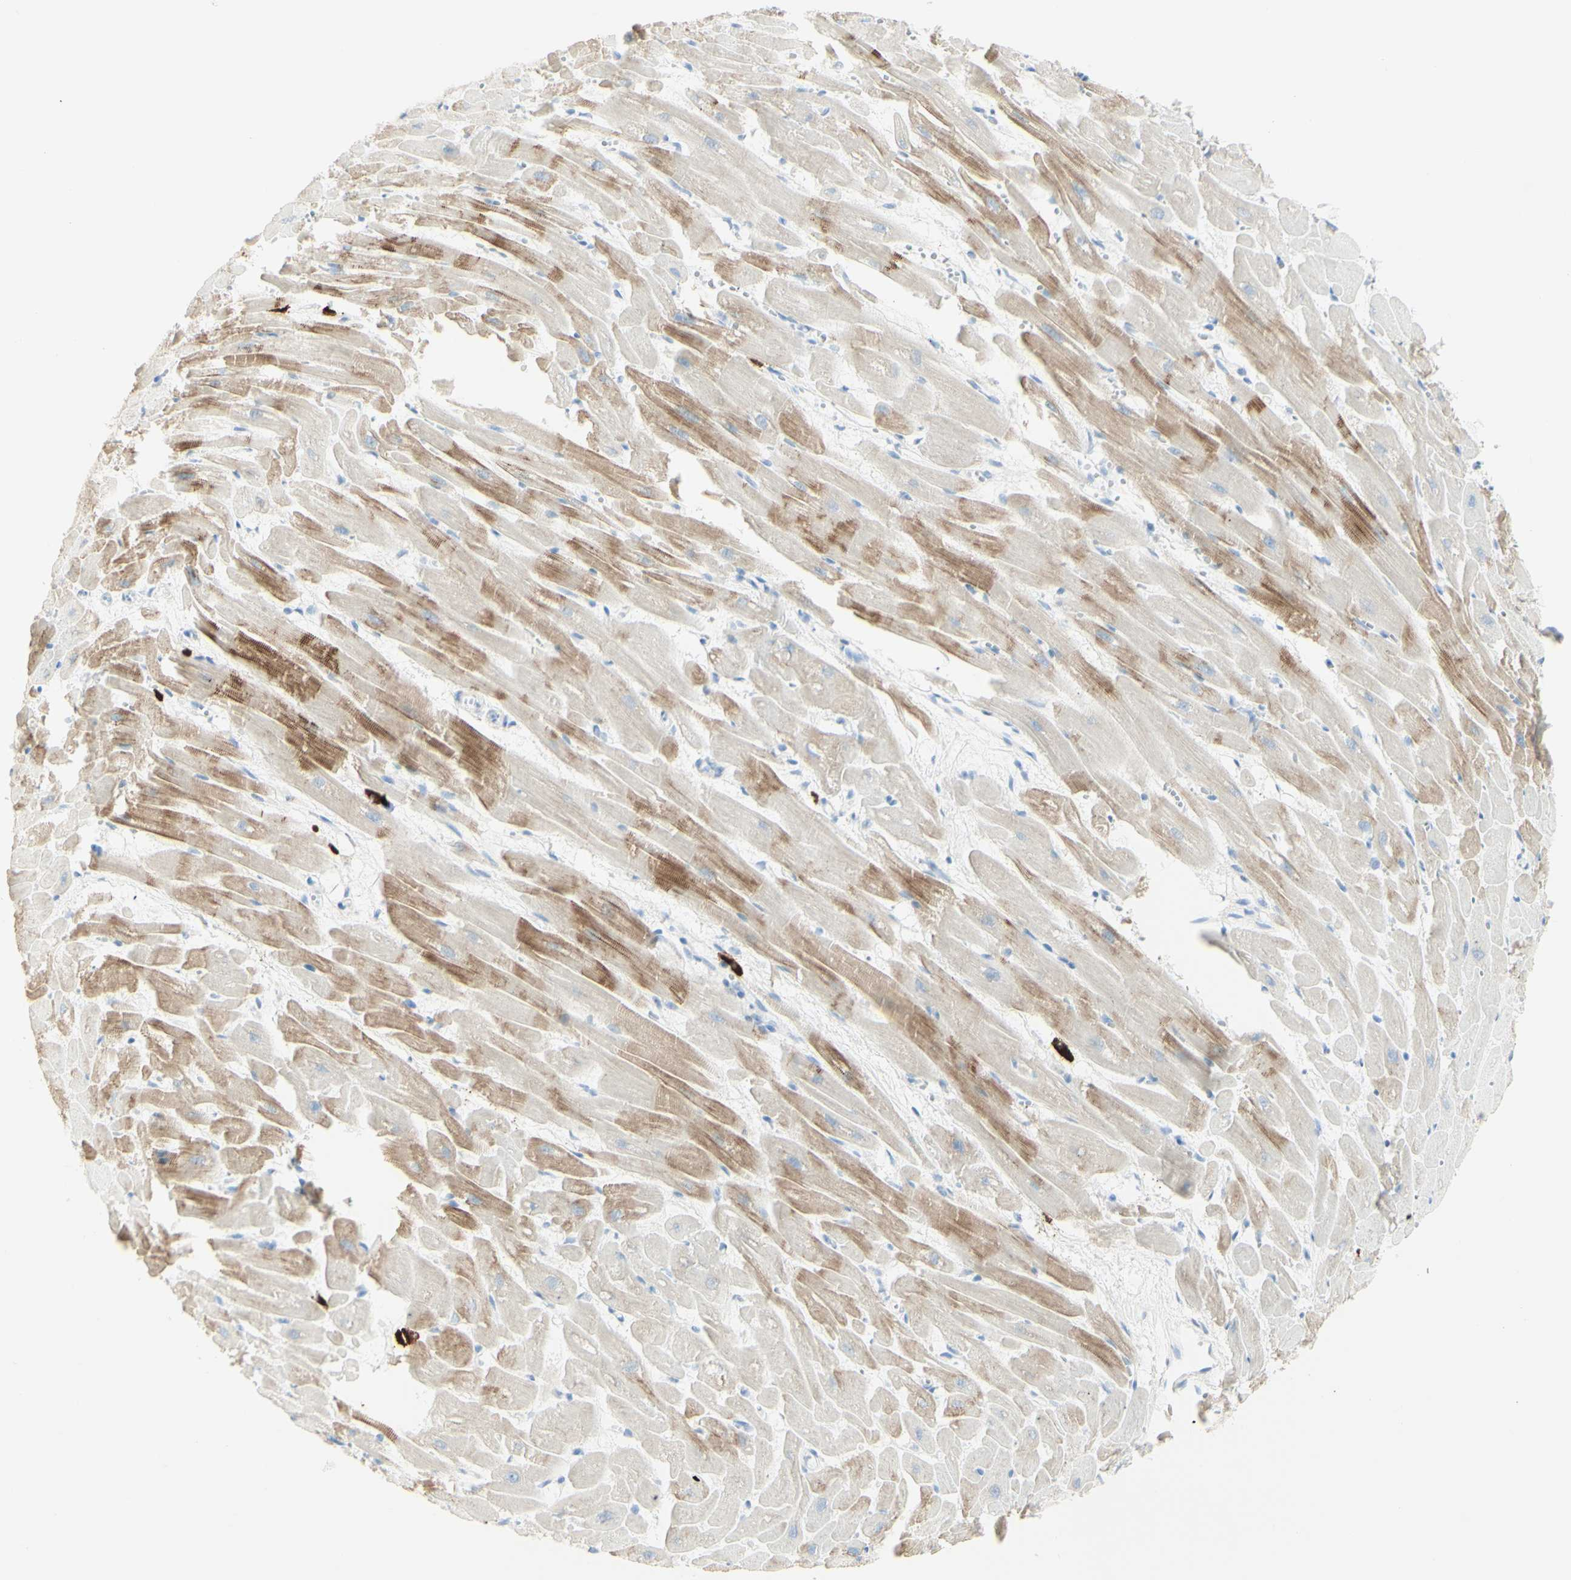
{"staining": {"intensity": "moderate", "quantity": "25%-75%", "location": "cytoplasmic/membranous"}, "tissue": "heart muscle", "cell_type": "Cardiomyocytes", "image_type": "normal", "snomed": [{"axis": "morphology", "description": "Normal tissue, NOS"}, {"axis": "topography", "description": "Heart"}], "caption": "Brown immunohistochemical staining in benign heart muscle displays moderate cytoplasmic/membranous positivity in about 25%-75% of cardiomyocytes. (DAB (3,3'-diaminobenzidine) IHC, brown staining for protein, blue staining for nuclei).", "gene": "LETM1", "patient": {"sex": "female", "age": 19}}